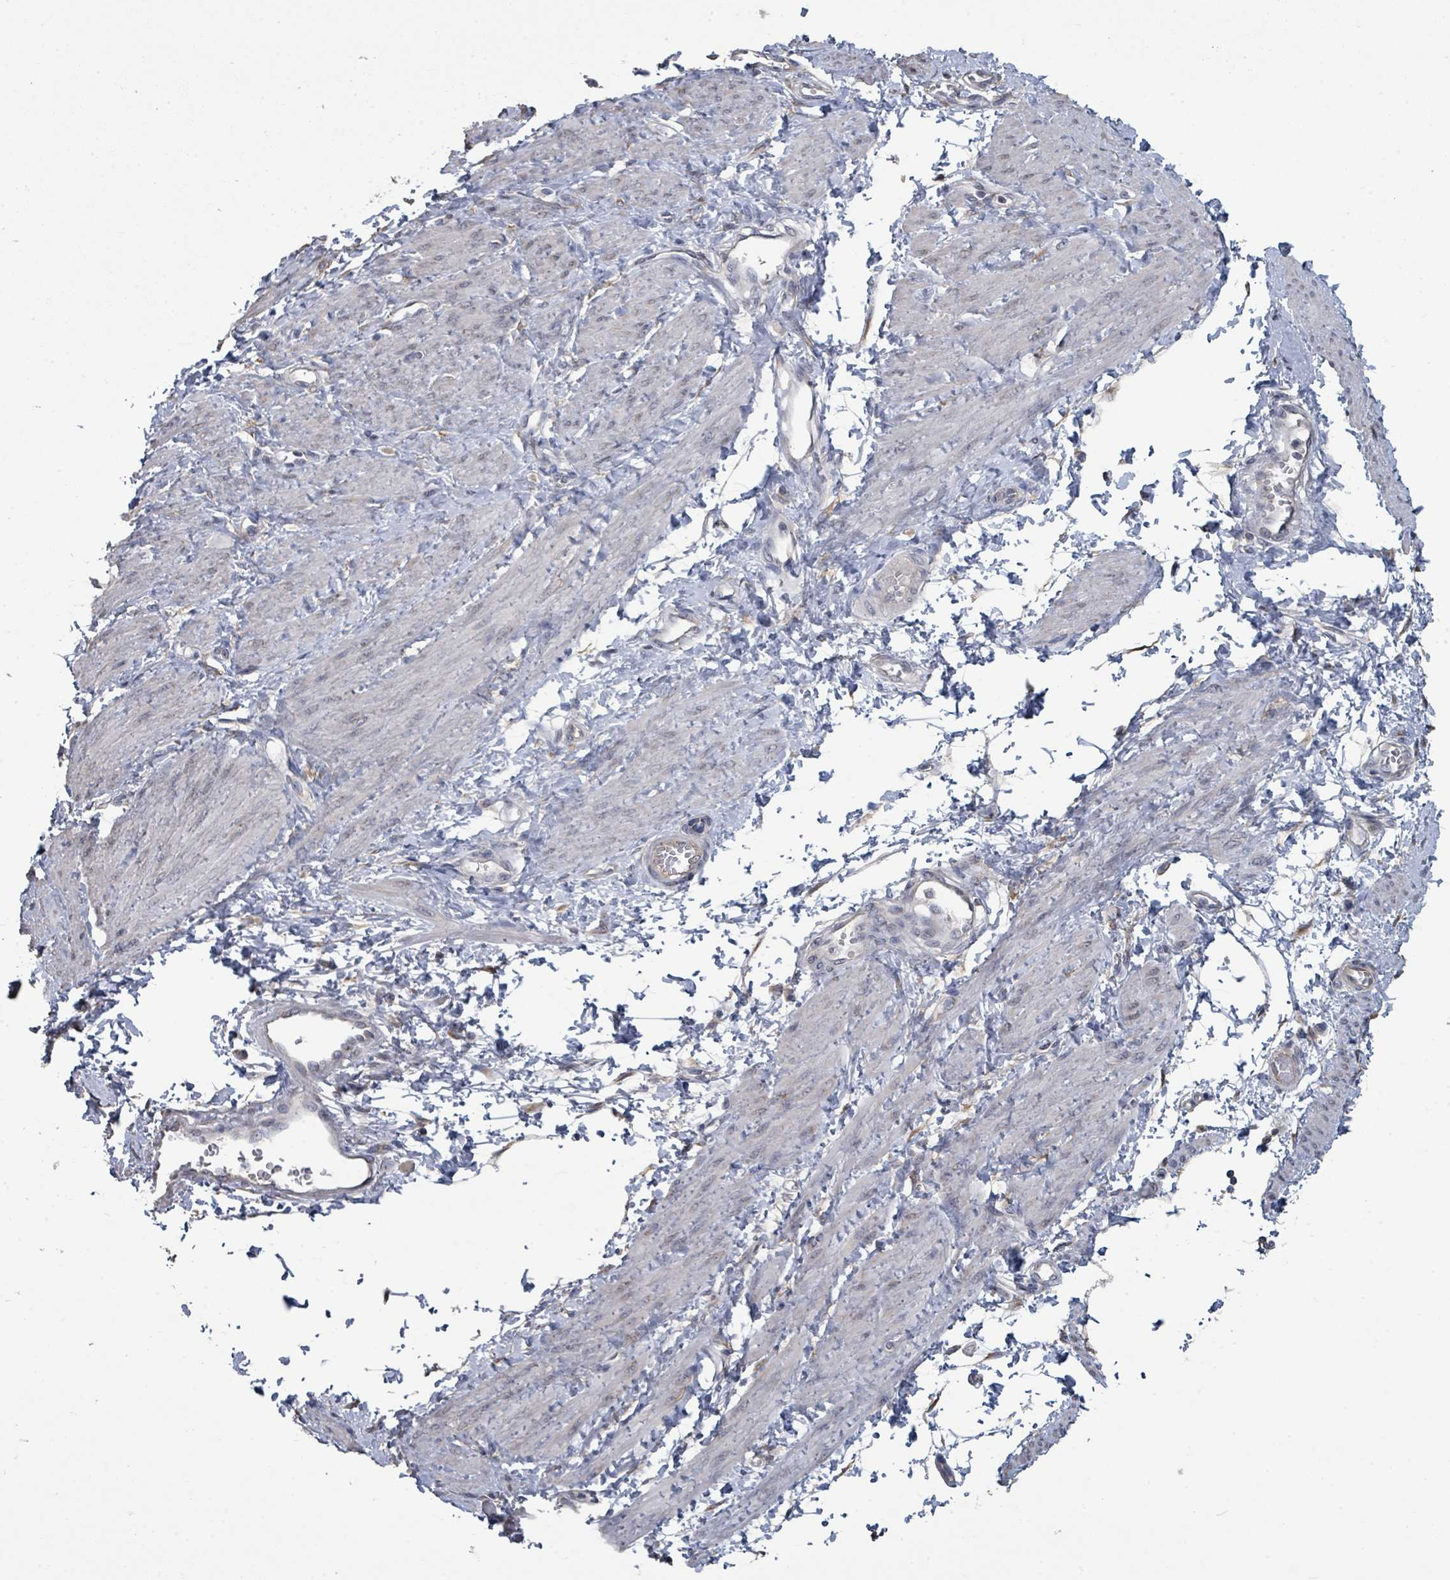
{"staining": {"intensity": "weak", "quantity": "25%-75%", "location": "cytoplasmic/membranous"}, "tissue": "smooth muscle", "cell_type": "Smooth muscle cells", "image_type": "normal", "snomed": [{"axis": "morphology", "description": "Normal tissue, NOS"}, {"axis": "topography", "description": "Smooth muscle"}, {"axis": "topography", "description": "Uterus"}], "caption": "Smooth muscle was stained to show a protein in brown. There is low levels of weak cytoplasmic/membranous staining in approximately 25%-75% of smooth muscle cells. The protein is shown in brown color, while the nuclei are stained blue.", "gene": "SLC9A7", "patient": {"sex": "female", "age": 39}}